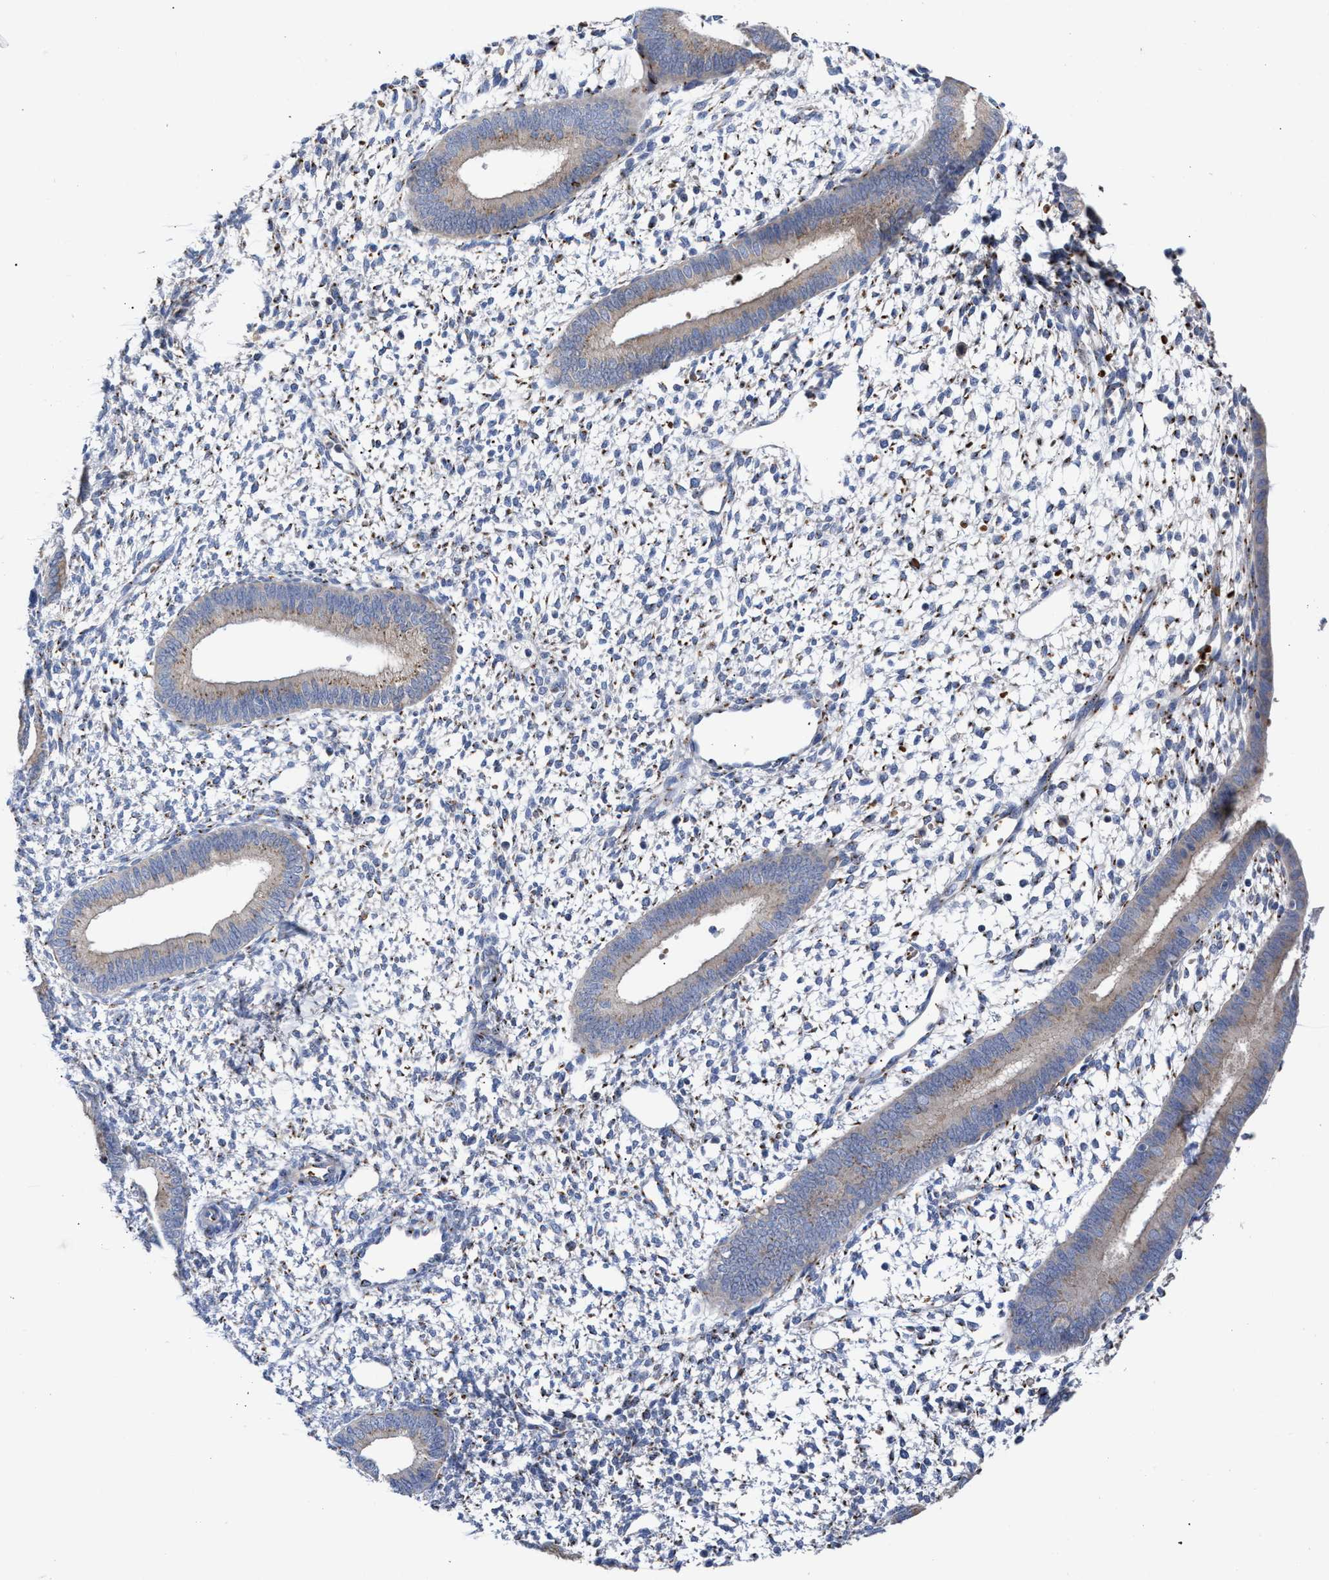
{"staining": {"intensity": "moderate", "quantity": "<25%", "location": "cytoplasmic/membranous"}, "tissue": "endometrium", "cell_type": "Cells in endometrial stroma", "image_type": "normal", "snomed": [{"axis": "morphology", "description": "Normal tissue, NOS"}, {"axis": "topography", "description": "Endometrium"}], "caption": "Human endometrium stained with a brown dye displays moderate cytoplasmic/membranous positive staining in about <25% of cells in endometrial stroma.", "gene": "CCL2", "patient": {"sex": "female", "age": 46}}